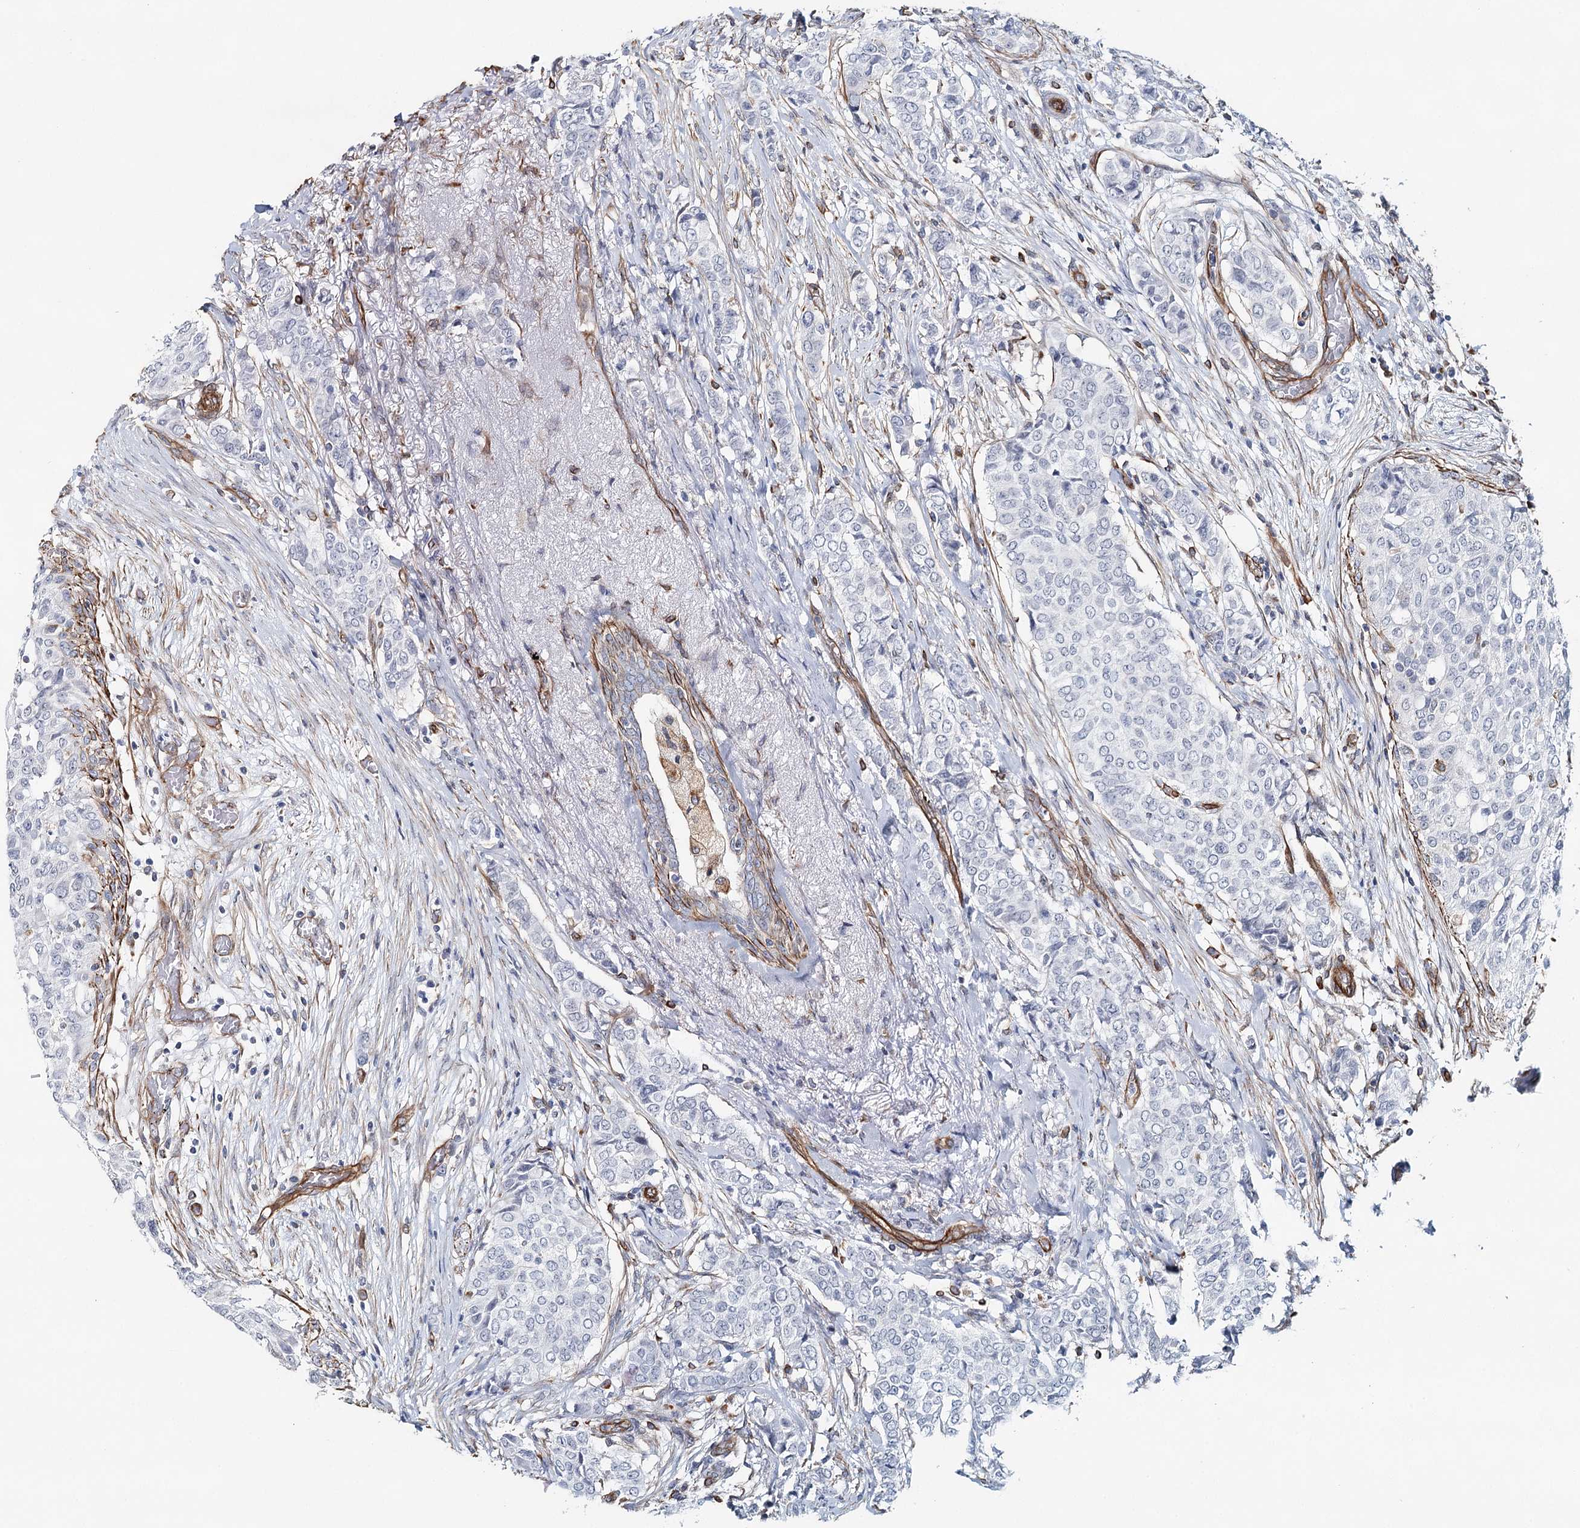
{"staining": {"intensity": "negative", "quantity": "none", "location": "none"}, "tissue": "breast cancer", "cell_type": "Tumor cells", "image_type": "cancer", "snomed": [{"axis": "morphology", "description": "Lobular carcinoma"}, {"axis": "topography", "description": "Breast"}], "caption": "This is an immunohistochemistry (IHC) photomicrograph of breast cancer (lobular carcinoma). There is no expression in tumor cells.", "gene": "SYNPO", "patient": {"sex": "female", "age": 51}}